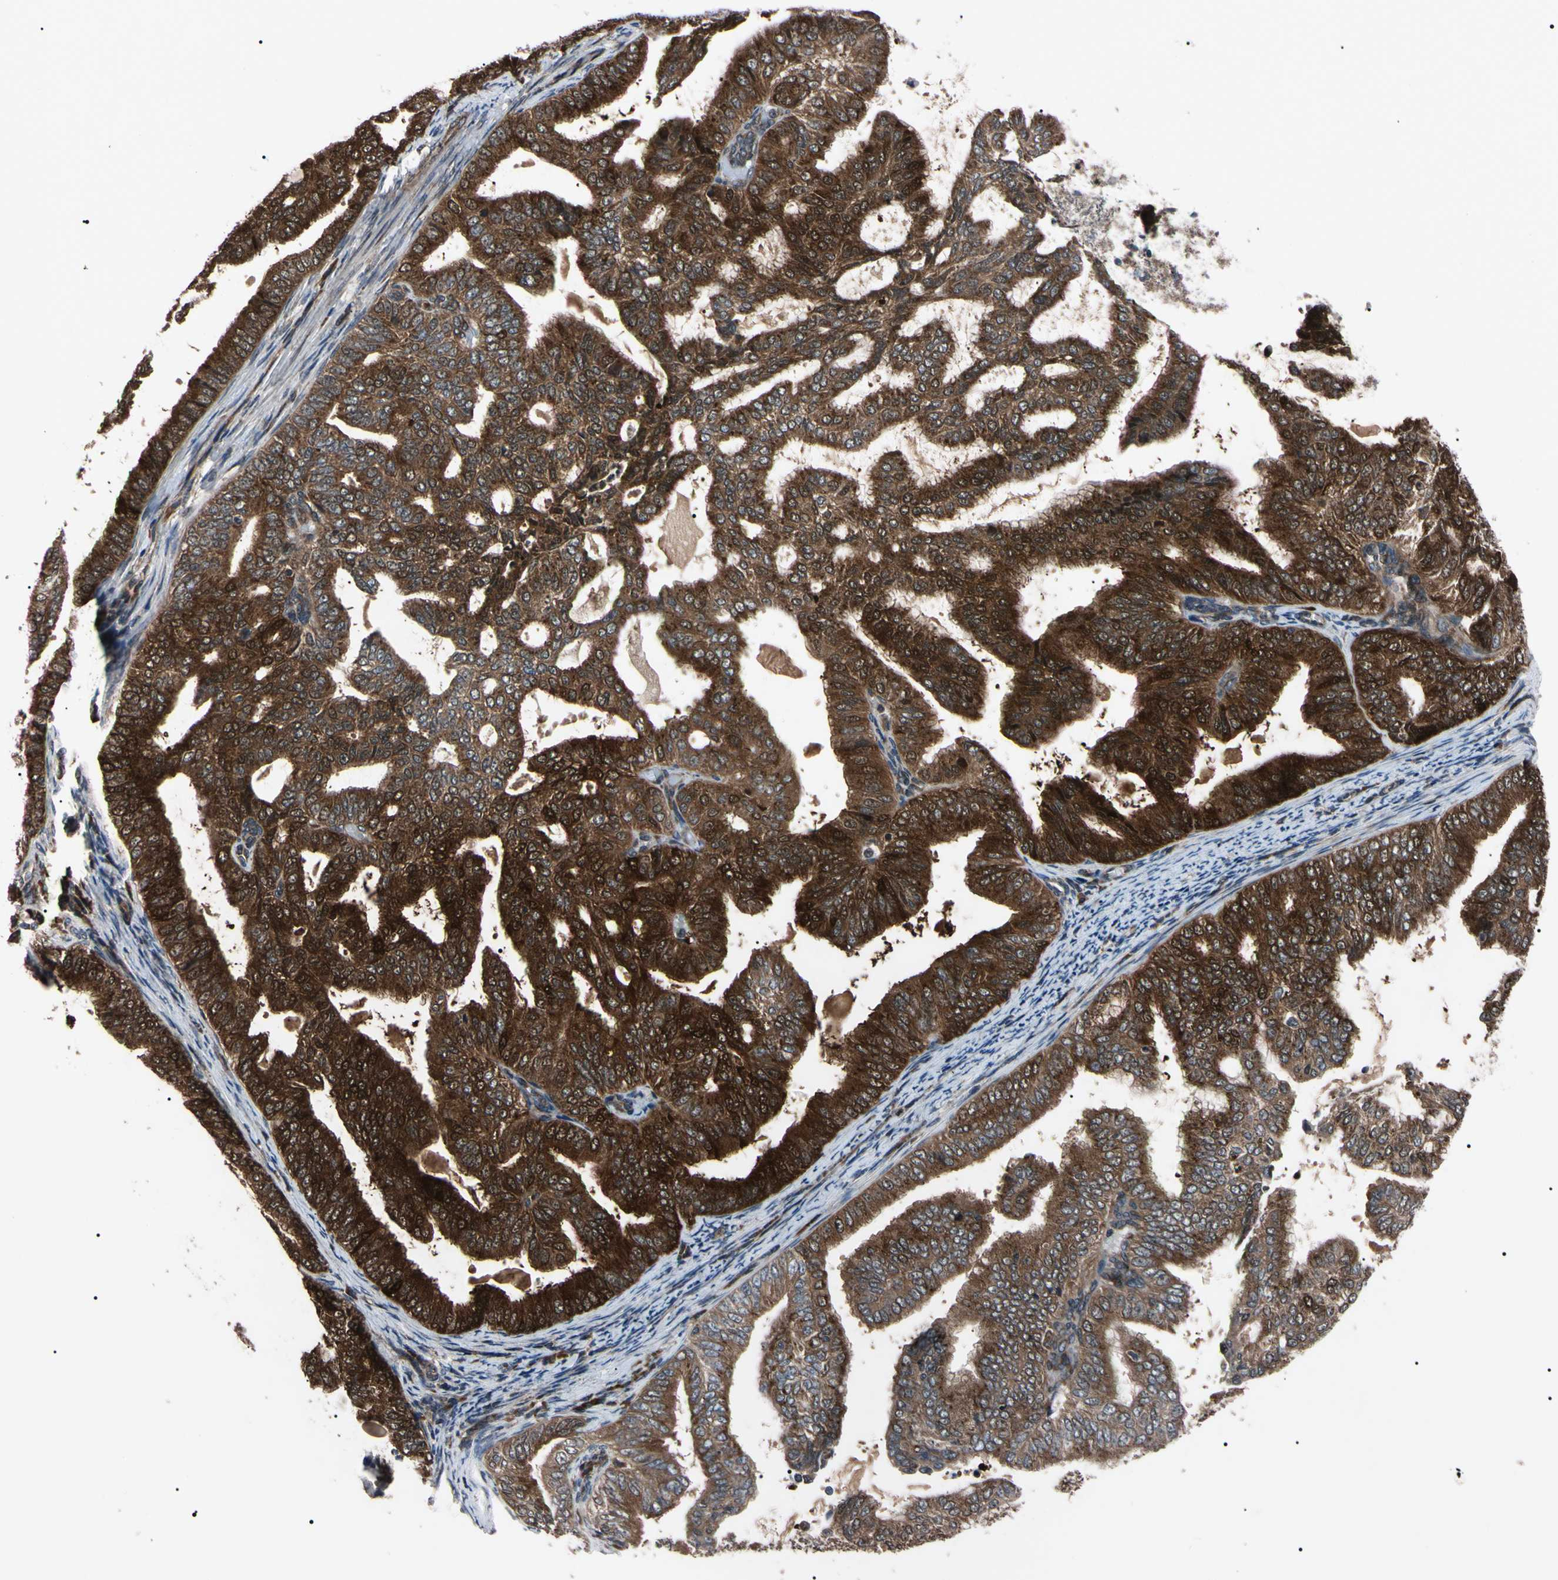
{"staining": {"intensity": "strong", "quantity": ">75%", "location": "cytoplasmic/membranous"}, "tissue": "endometrial cancer", "cell_type": "Tumor cells", "image_type": "cancer", "snomed": [{"axis": "morphology", "description": "Adenocarcinoma, NOS"}, {"axis": "topography", "description": "Endometrium"}], "caption": "There is high levels of strong cytoplasmic/membranous positivity in tumor cells of adenocarcinoma (endometrial), as demonstrated by immunohistochemical staining (brown color).", "gene": "GUCY1B1", "patient": {"sex": "female", "age": 58}}